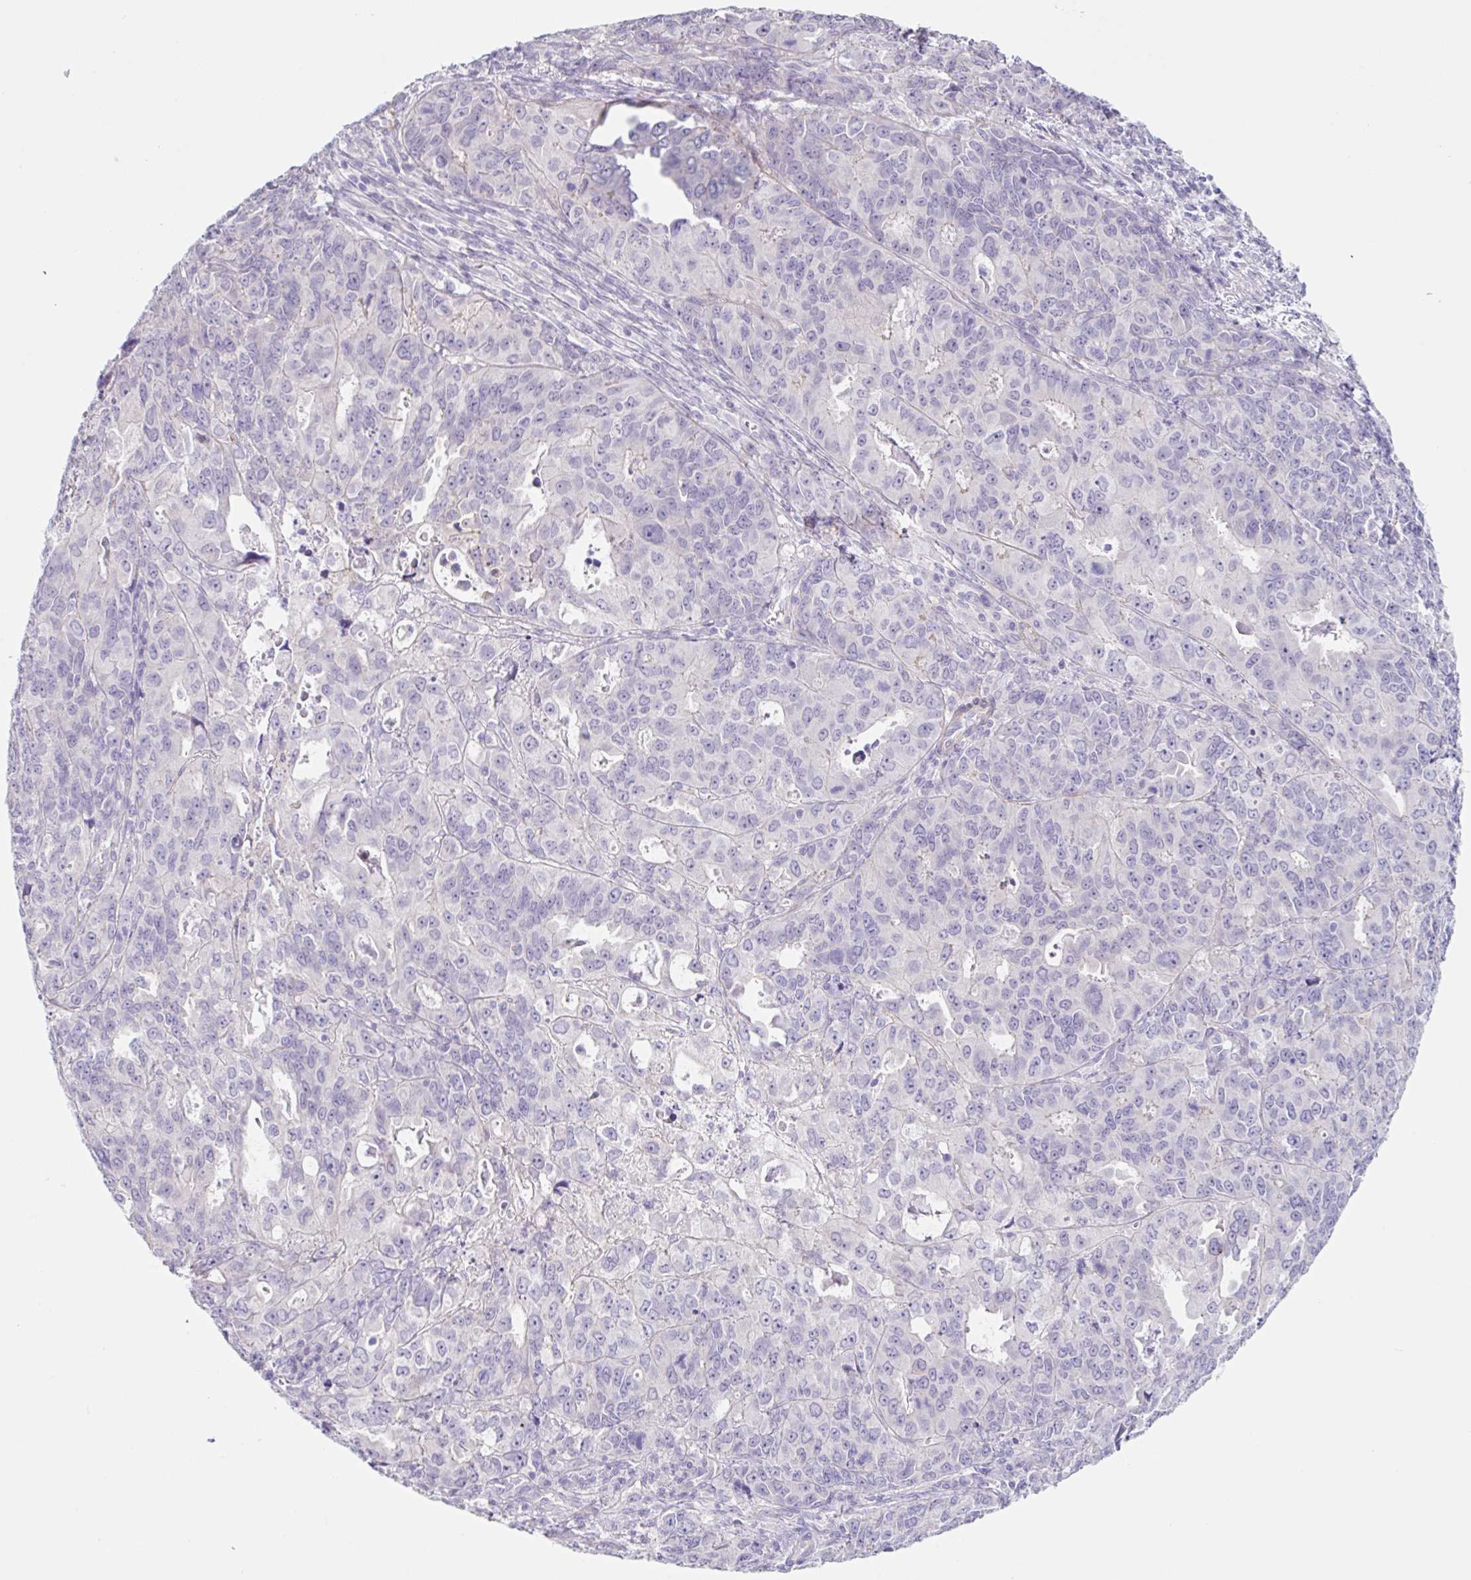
{"staining": {"intensity": "negative", "quantity": "none", "location": "none"}, "tissue": "endometrial cancer", "cell_type": "Tumor cells", "image_type": "cancer", "snomed": [{"axis": "morphology", "description": "Adenocarcinoma, NOS"}, {"axis": "topography", "description": "Uterus"}], "caption": "Endometrial cancer (adenocarcinoma) was stained to show a protein in brown. There is no significant staining in tumor cells.", "gene": "DCAF17", "patient": {"sex": "female", "age": 79}}